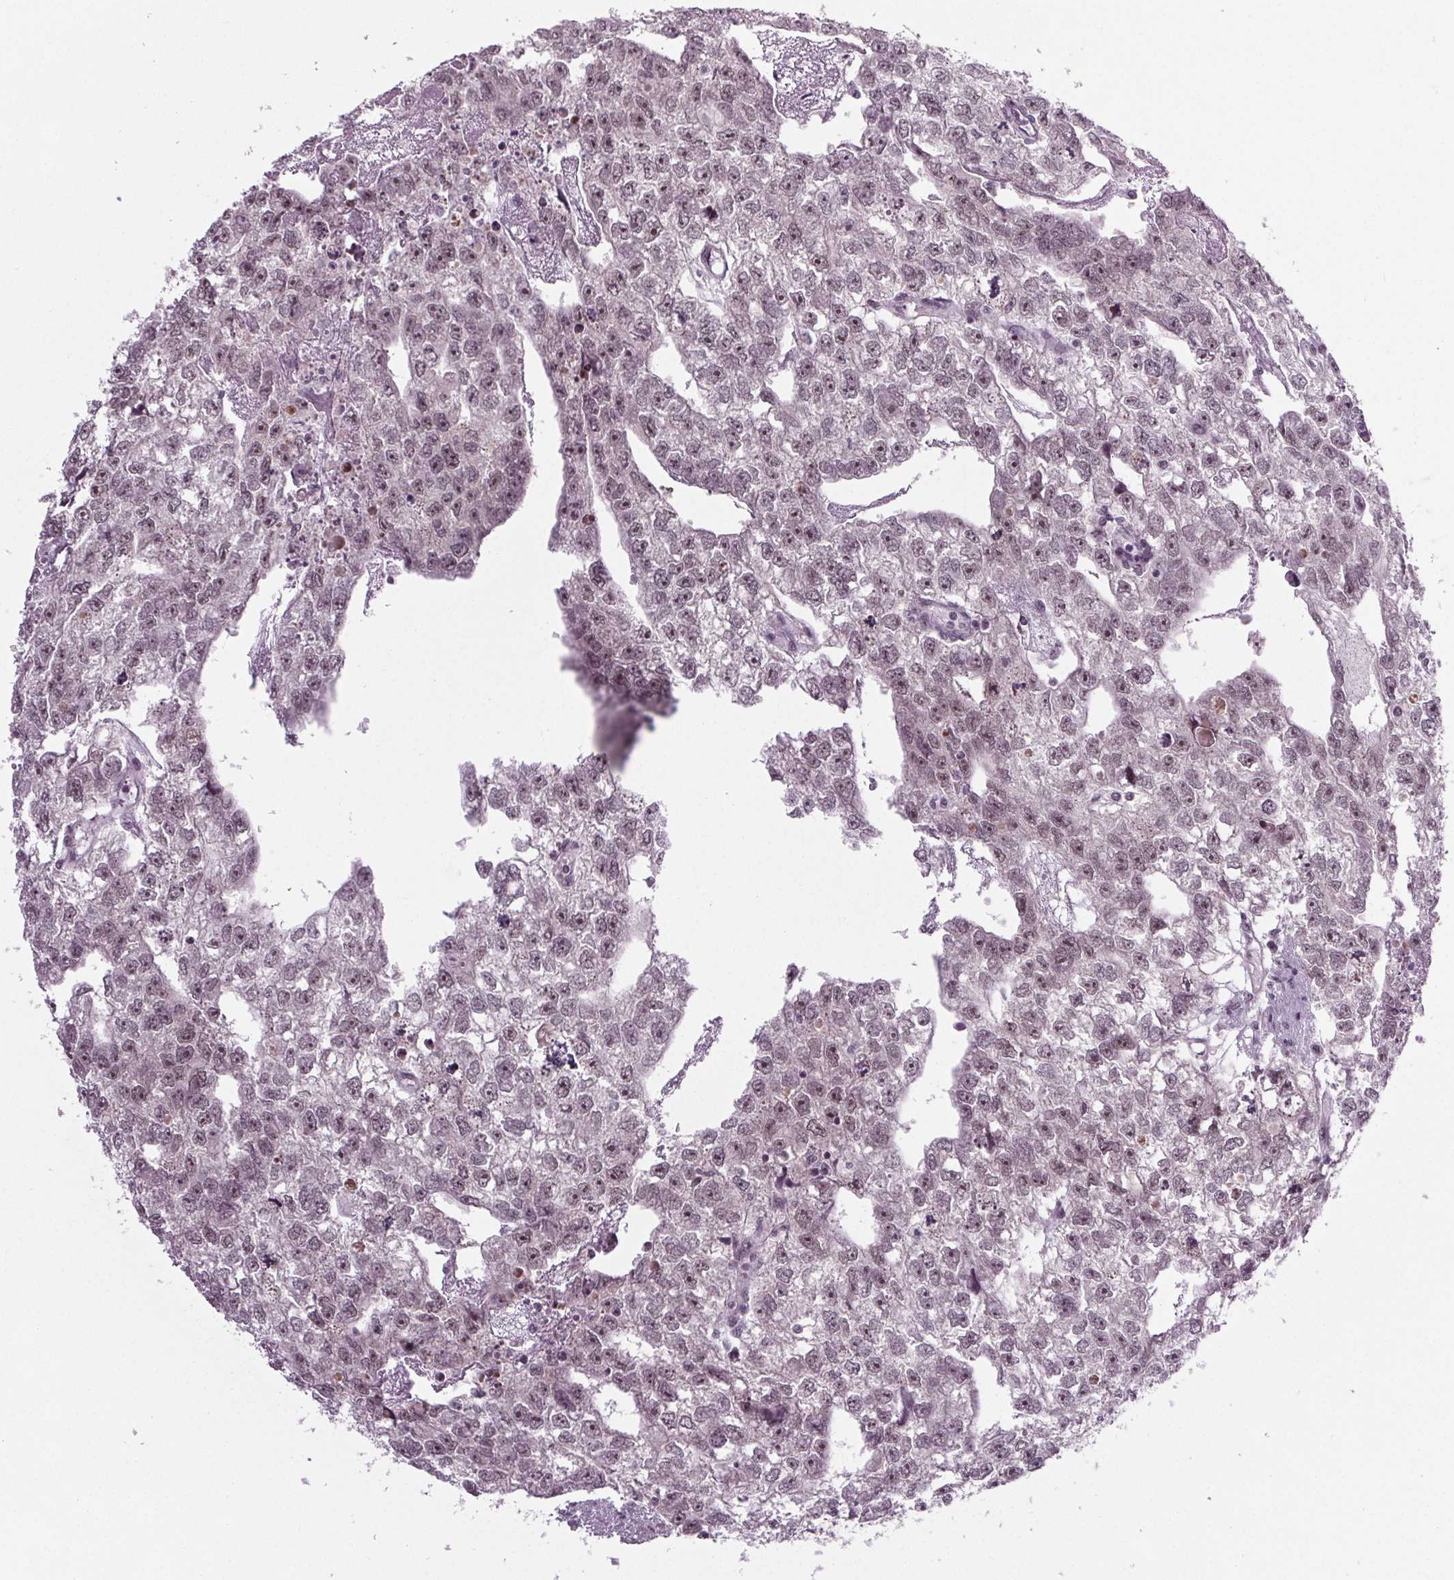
{"staining": {"intensity": "weak", "quantity": "25%-75%", "location": "nuclear"}, "tissue": "testis cancer", "cell_type": "Tumor cells", "image_type": "cancer", "snomed": [{"axis": "morphology", "description": "Carcinoma, Embryonal, NOS"}, {"axis": "morphology", "description": "Teratoma, malignant, NOS"}, {"axis": "topography", "description": "Testis"}], "caption": "Weak nuclear expression is present in approximately 25%-75% of tumor cells in testis malignant teratoma.", "gene": "DDX41", "patient": {"sex": "male", "age": 44}}